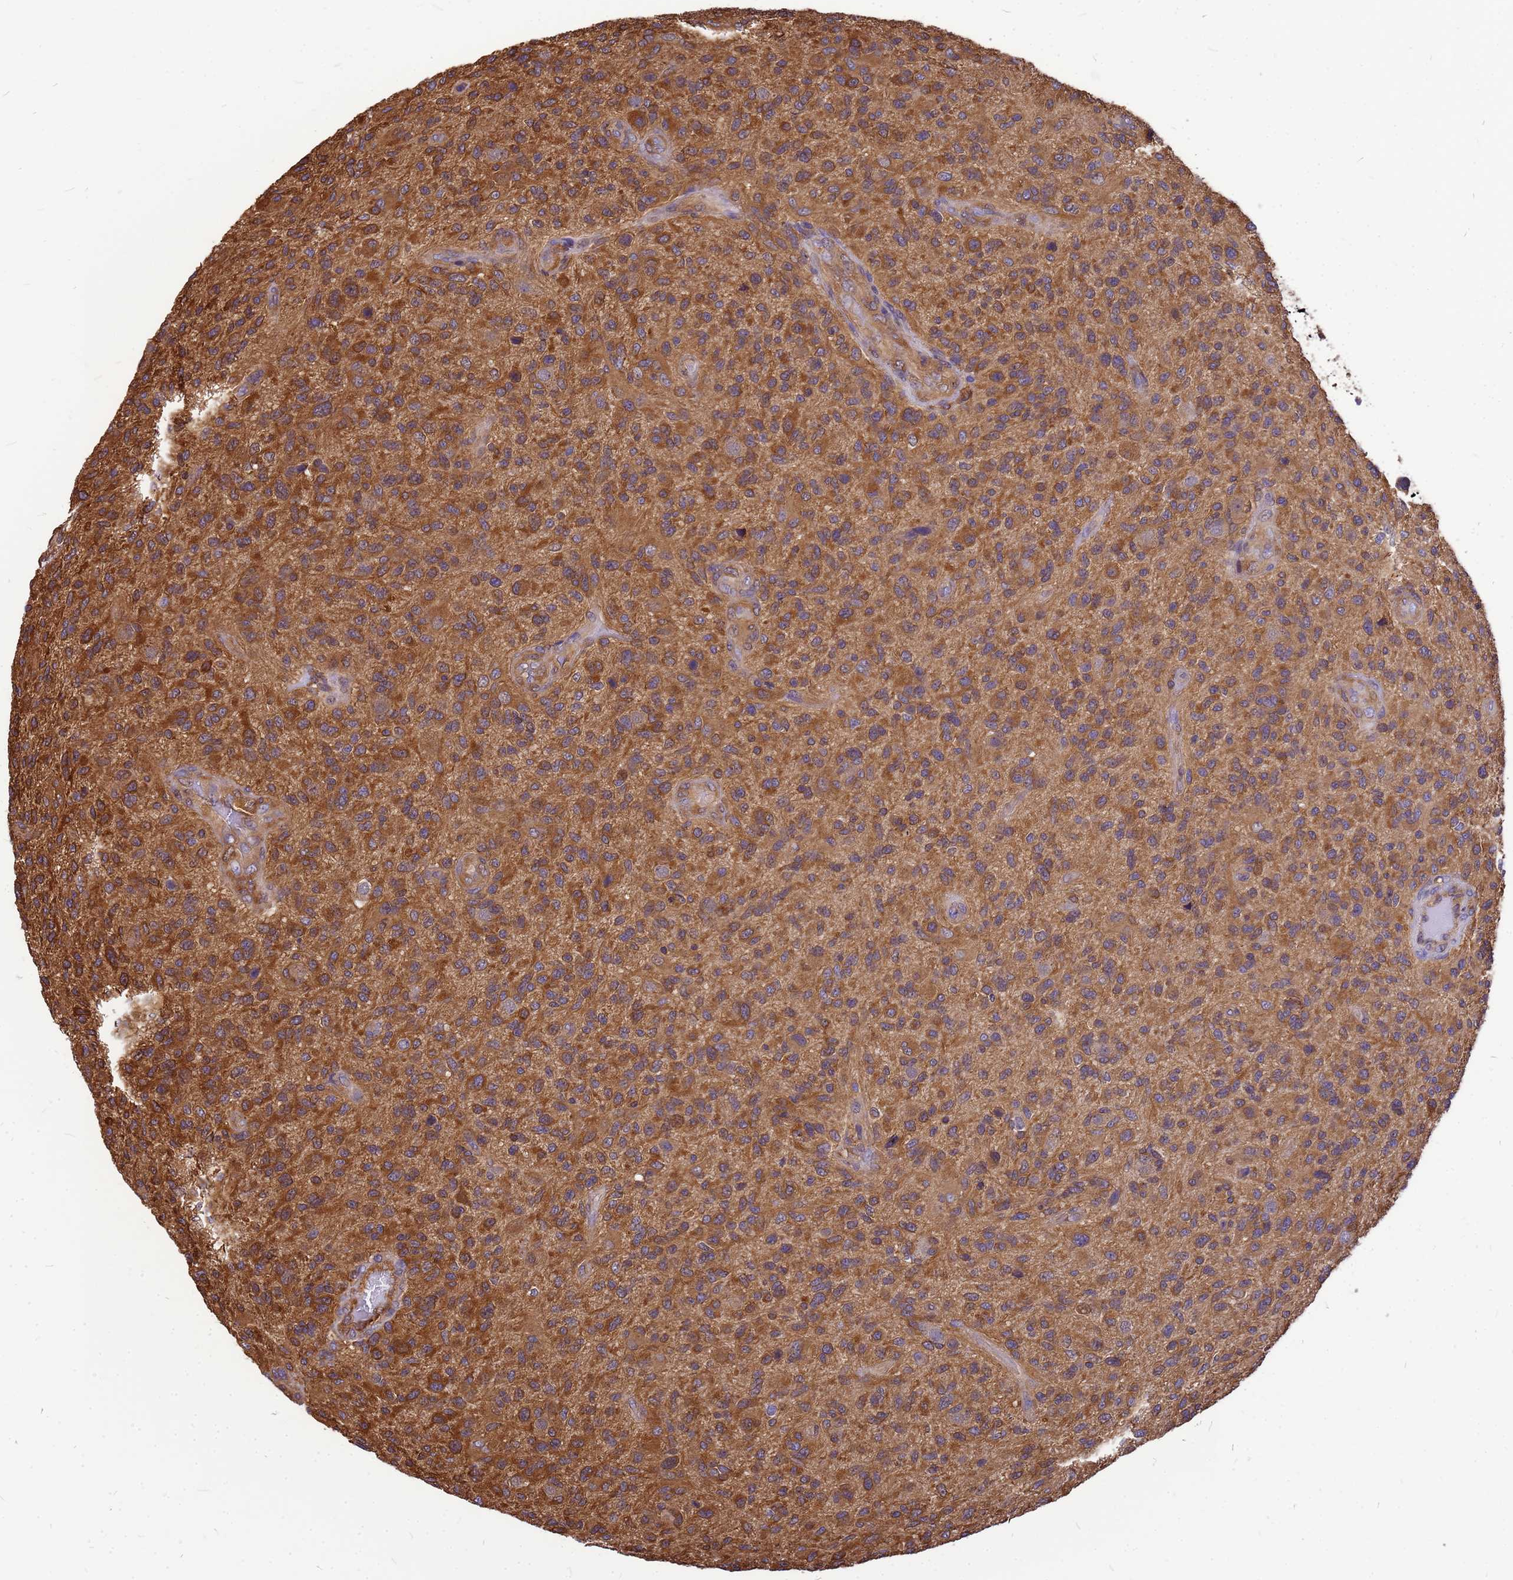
{"staining": {"intensity": "moderate", "quantity": ">75%", "location": "cytoplasmic/membranous"}, "tissue": "glioma", "cell_type": "Tumor cells", "image_type": "cancer", "snomed": [{"axis": "morphology", "description": "Glioma, malignant, High grade"}, {"axis": "topography", "description": "Brain"}], "caption": "Immunohistochemical staining of human malignant high-grade glioma shows medium levels of moderate cytoplasmic/membranous expression in about >75% of tumor cells. The staining was performed using DAB (3,3'-diaminobenzidine), with brown indicating positive protein expression. Nuclei are stained blue with hematoxylin.", "gene": "GID4", "patient": {"sex": "male", "age": 47}}